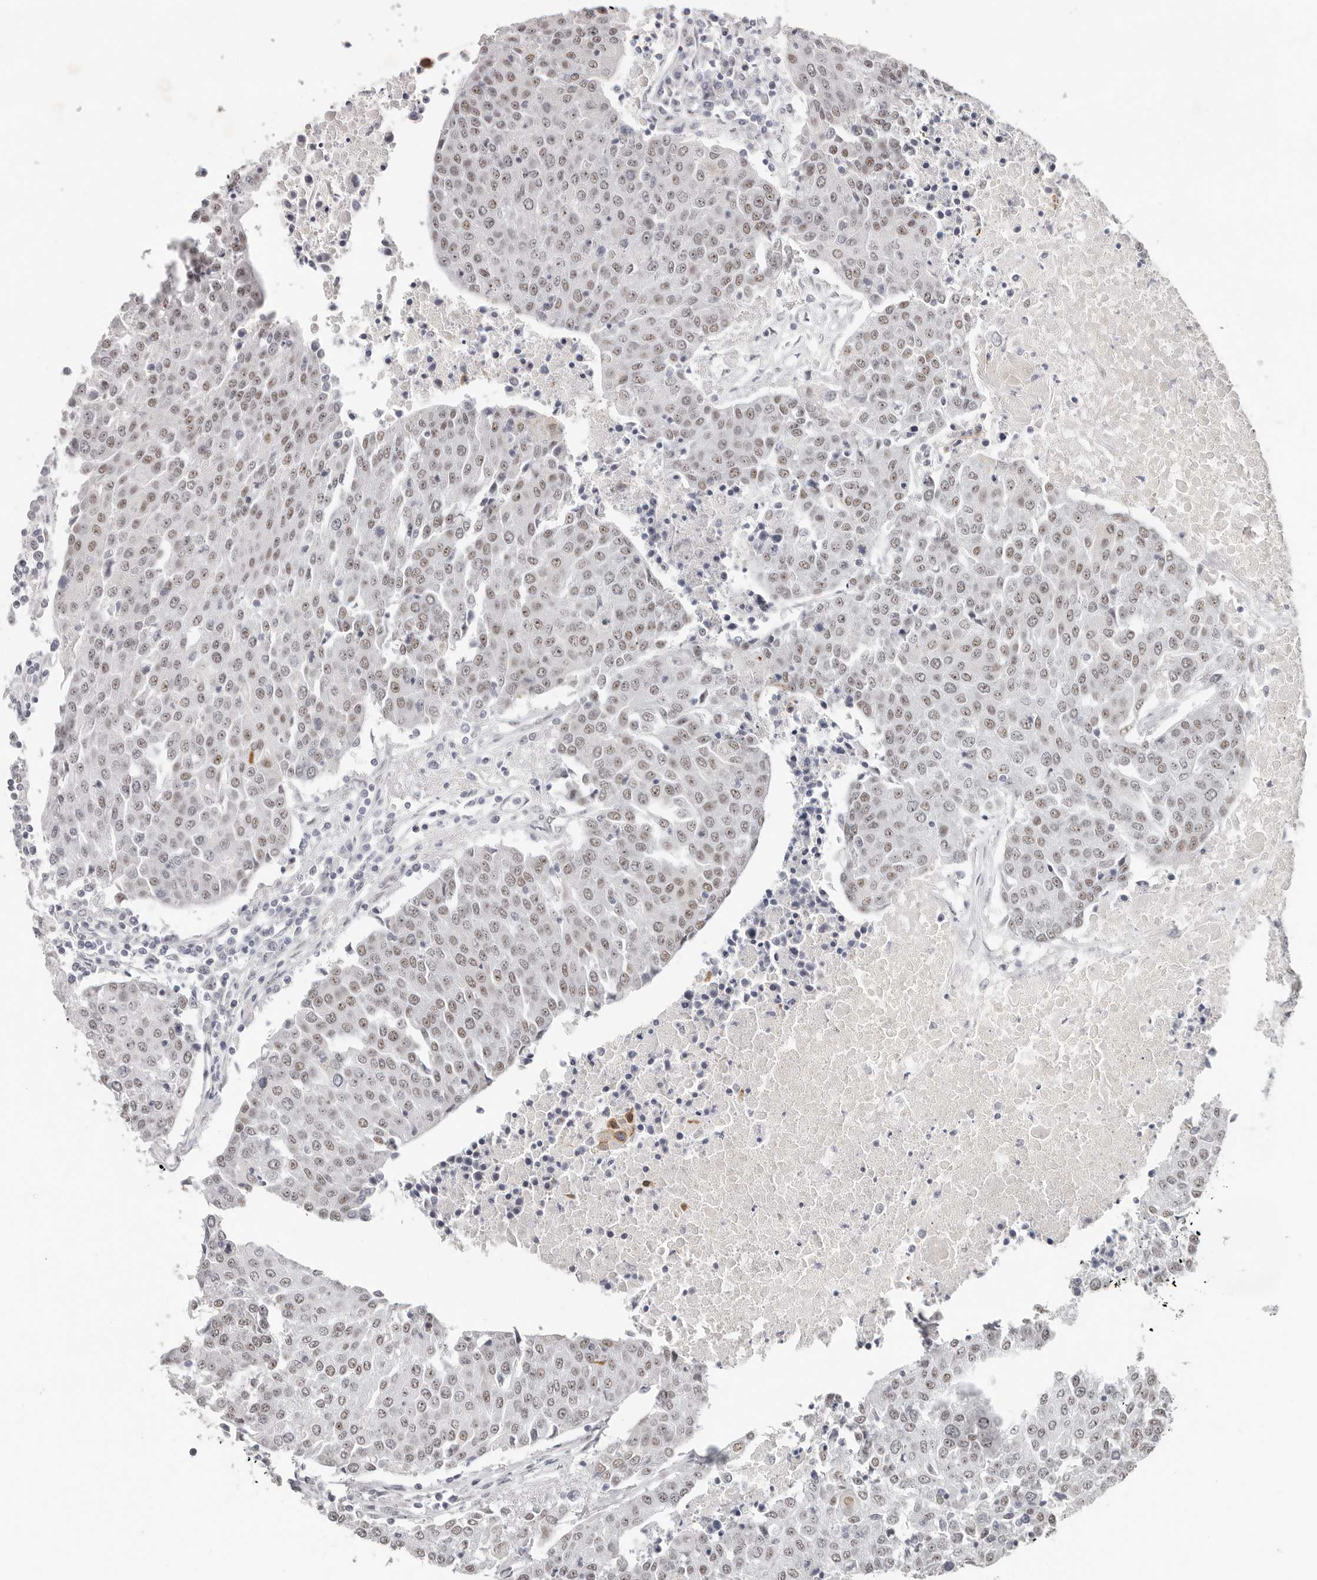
{"staining": {"intensity": "weak", "quantity": ">75%", "location": "nuclear"}, "tissue": "urothelial cancer", "cell_type": "Tumor cells", "image_type": "cancer", "snomed": [{"axis": "morphology", "description": "Urothelial carcinoma, High grade"}, {"axis": "topography", "description": "Urinary bladder"}], "caption": "The image exhibits immunohistochemical staining of urothelial cancer. There is weak nuclear staining is identified in approximately >75% of tumor cells.", "gene": "LARP7", "patient": {"sex": "female", "age": 85}}